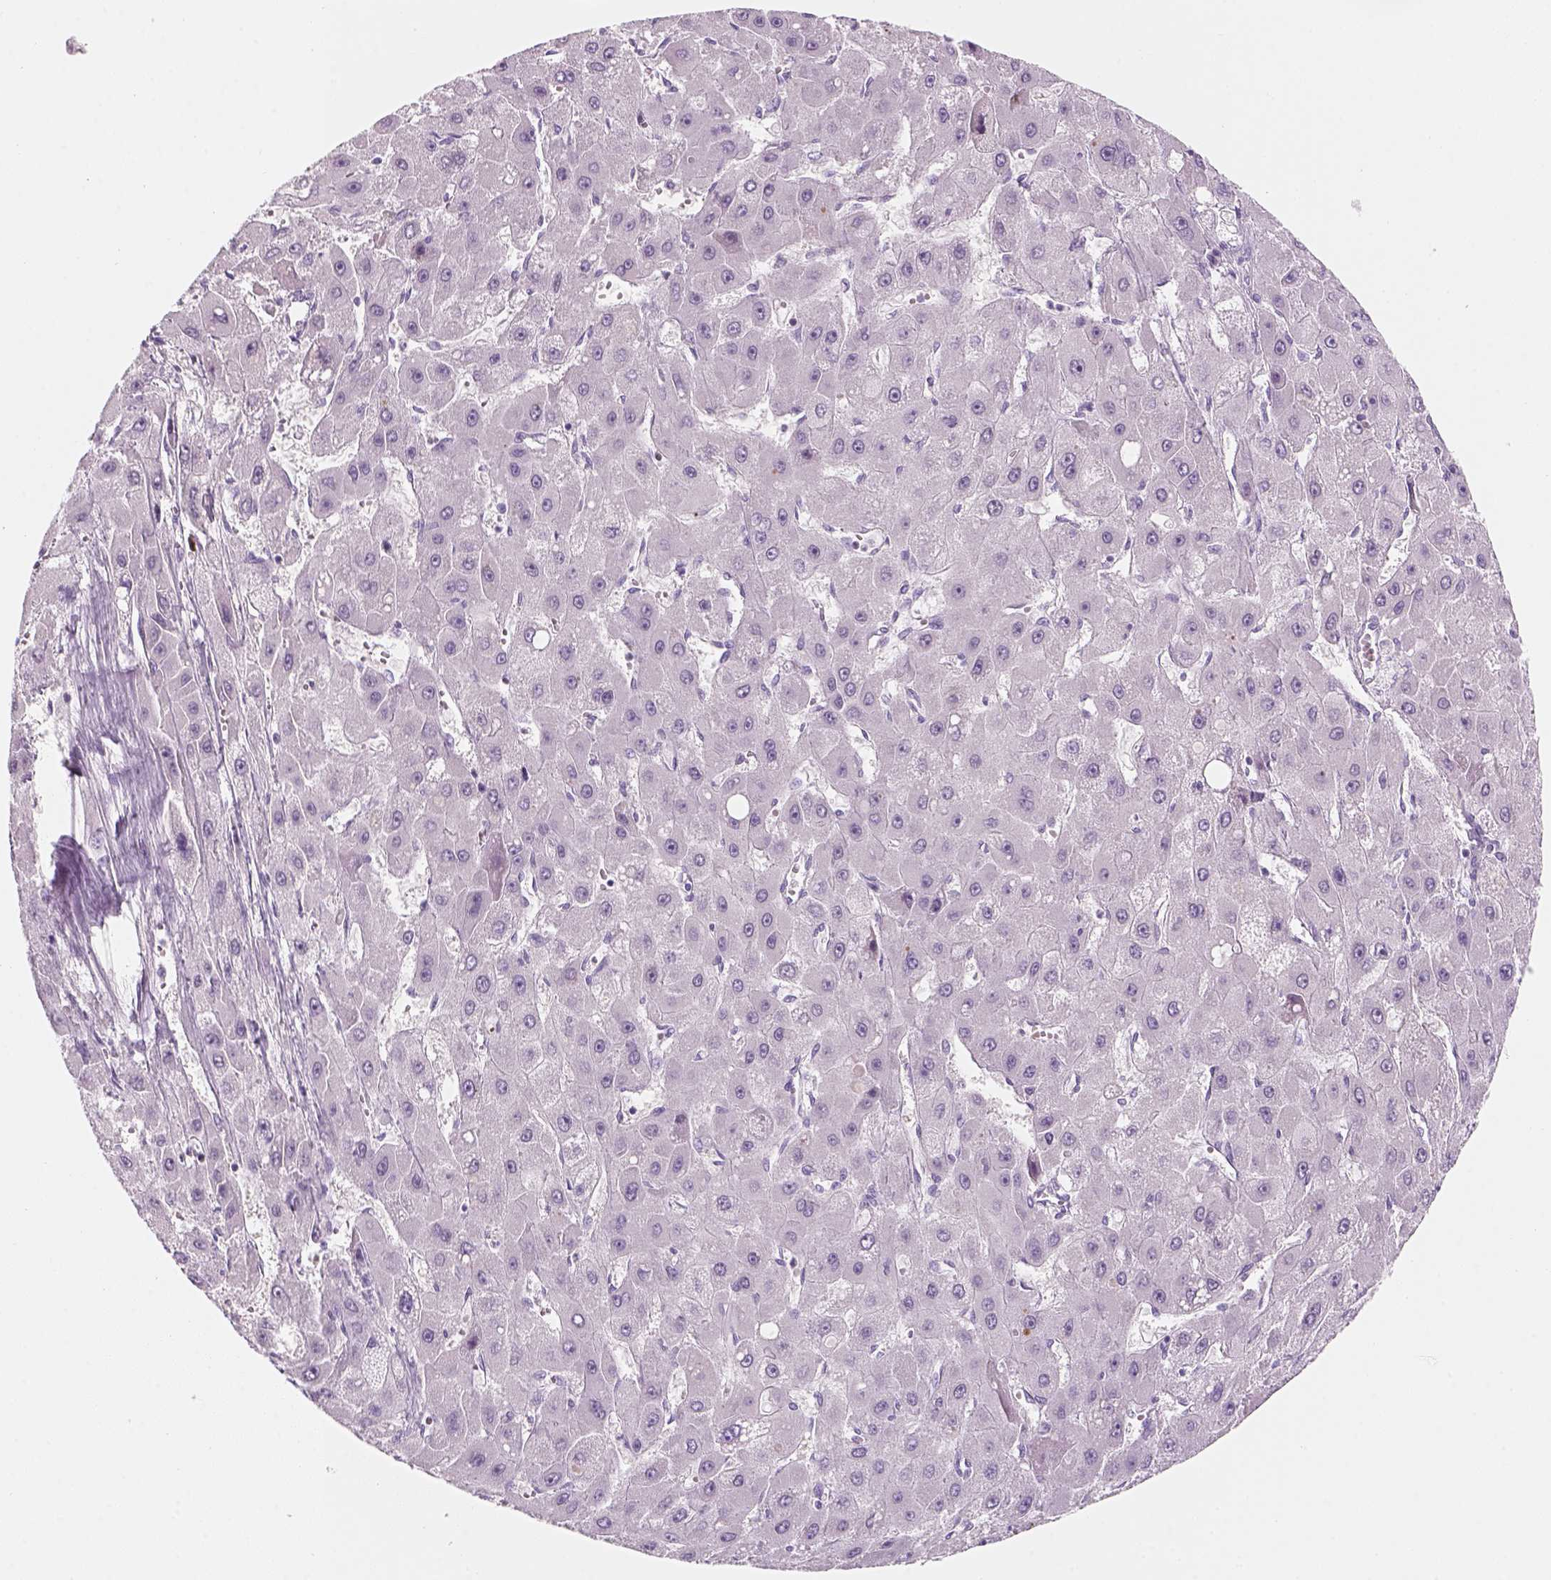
{"staining": {"intensity": "negative", "quantity": "none", "location": "none"}, "tissue": "liver cancer", "cell_type": "Tumor cells", "image_type": "cancer", "snomed": [{"axis": "morphology", "description": "Carcinoma, Hepatocellular, NOS"}, {"axis": "topography", "description": "Liver"}], "caption": "Immunohistochemistry of liver hepatocellular carcinoma demonstrates no expression in tumor cells.", "gene": "KRTAP11-1", "patient": {"sex": "female", "age": 25}}